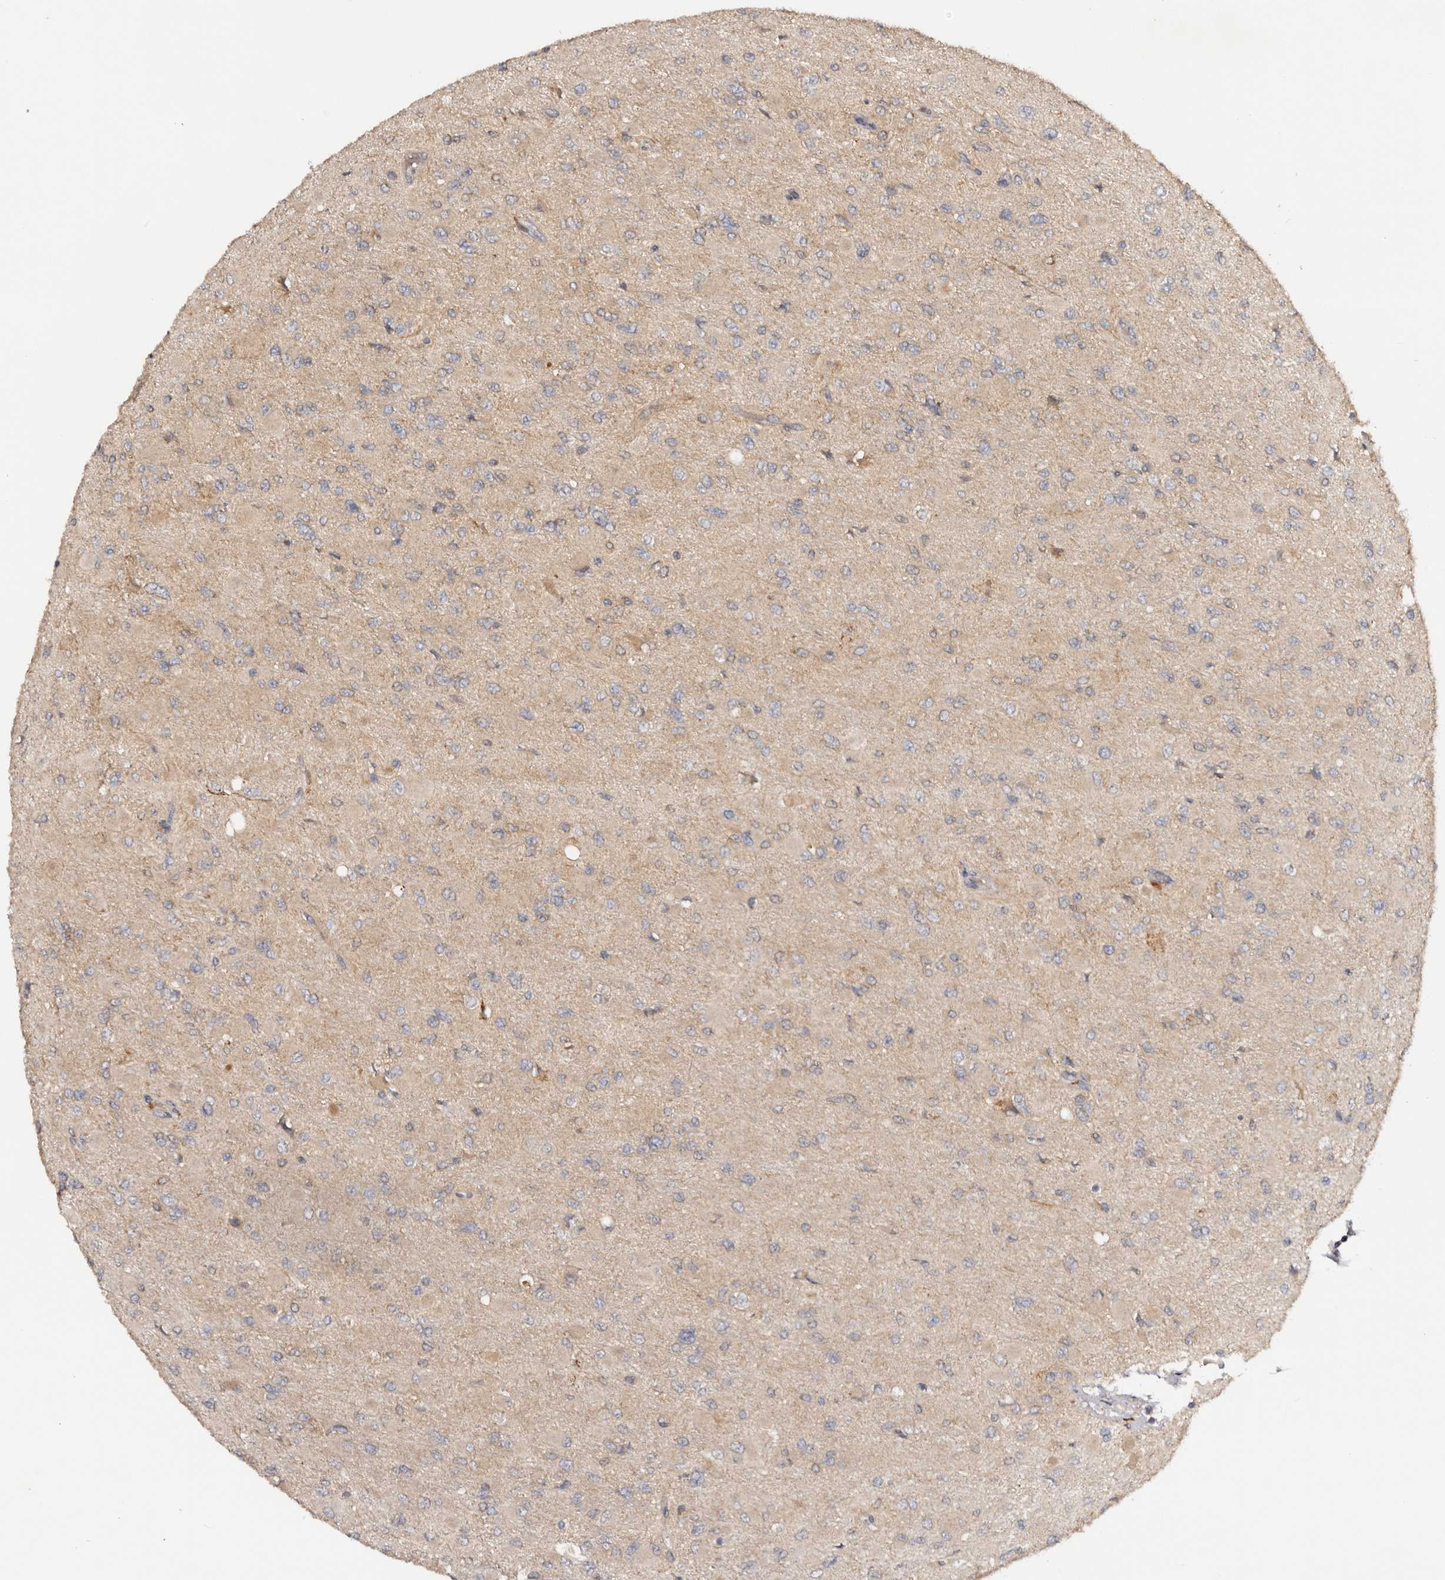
{"staining": {"intensity": "negative", "quantity": "none", "location": "none"}, "tissue": "glioma", "cell_type": "Tumor cells", "image_type": "cancer", "snomed": [{"axis": "morphology", "description": "Glioma, malignant, High grade"}, {"axis": "topography", "description": "Cerebral cortex"}], "caption": "Protein analysis of malignant glioma (high-grade) exhibits no significant positivity in tumor cells.", "gene": "PKIB", "patient": {"sex": "female", "age": 36}}